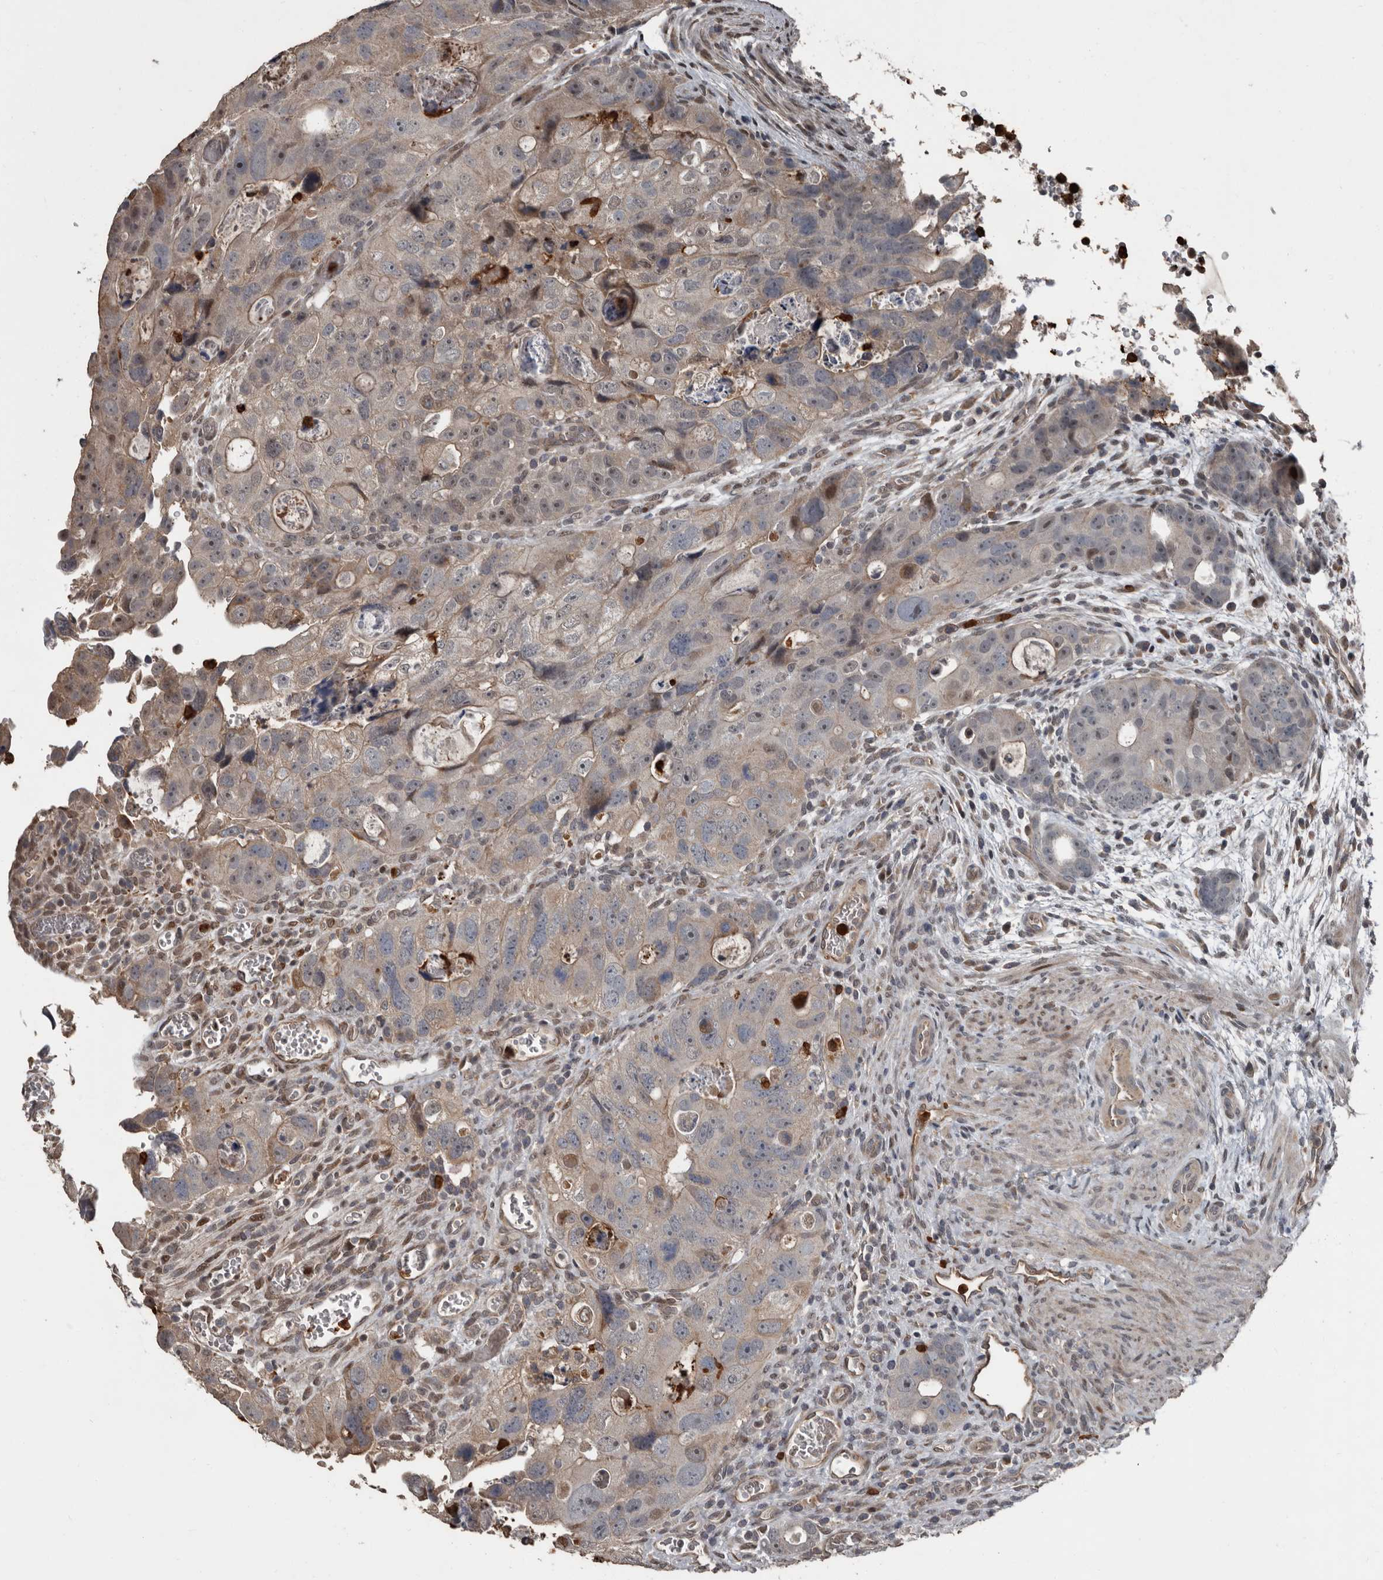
{"staining": {"intensity": "weak", "quantity": "25%-75%", "location": "cytoplasmic/membranous"}, "tissue": "colorectal cancer", "cell_type": "Tumor cells", "image_type": "cancer", "snomed": [{"axis": "morphology", "description": "Adenocarcinoma, NOS"}, {"axis": "topography", "description": "Rectum"}], "caption": "Weak cytoplasmic/membranous positivity is seen in approximately 25%-75% of tumor cells in adenocarcinoma (colorectal).", "gene": "FSBP", "patient": {"sex": "male", "age": 59}}